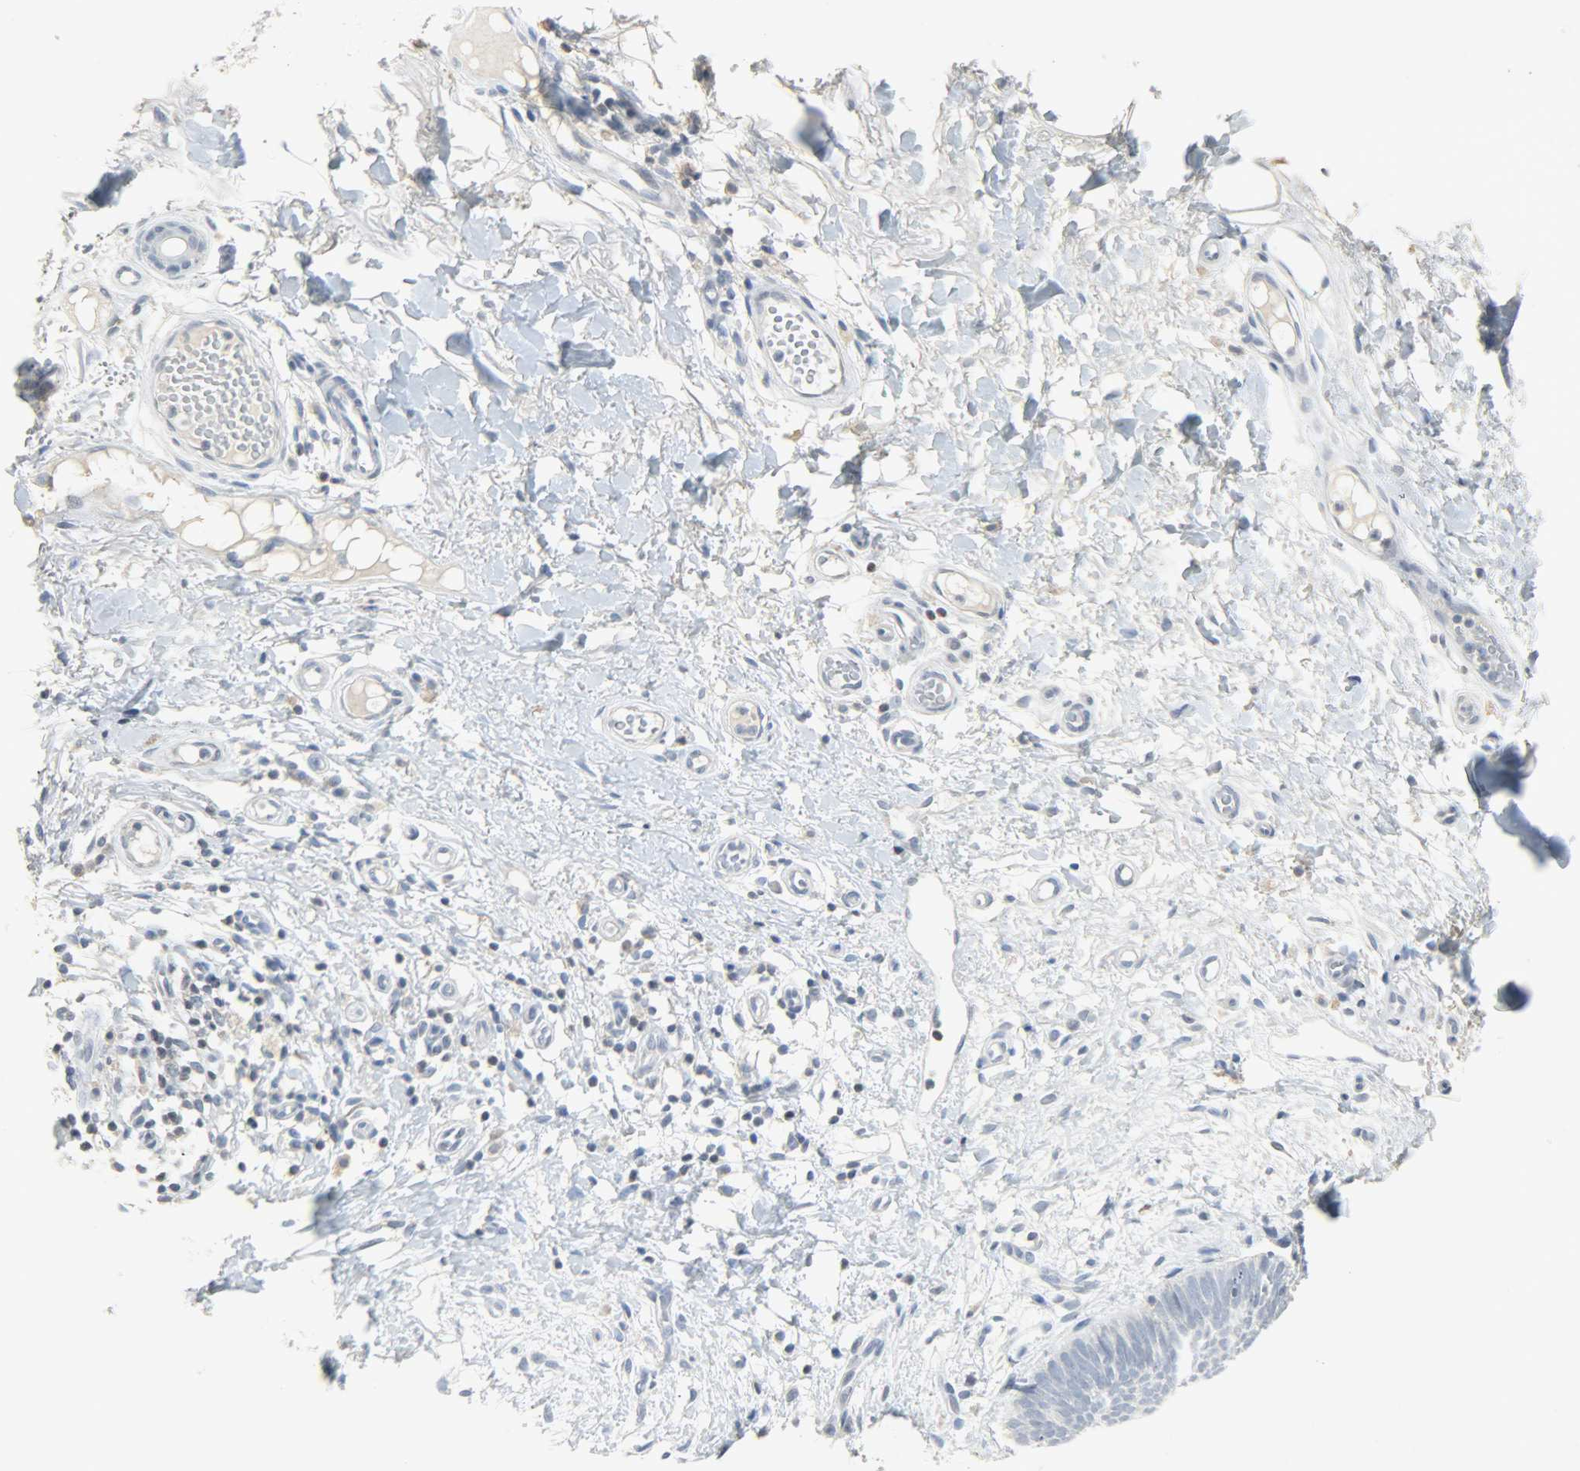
{"staining": {"intensity": "negative", "quantity": "none", "location": "none"}, "tissue": "skin cancer", "cell_type": "Tumor cells", "image_type": "cancer", "snomed": [{"axis": "morphology", "description": "Fibrosis, NOS"}, {"axis": "morphology", "description": "Basal cell carcinoma"}, {"axis": "topography", "description": "Skin"}], "caption": "High power microscopy micrograph of an IHC histopathology image of skin cancer, revealing no significant staining in tumor cells.", "gene": "CAMK4", "patient": {"sex": "male", "age": 76}}